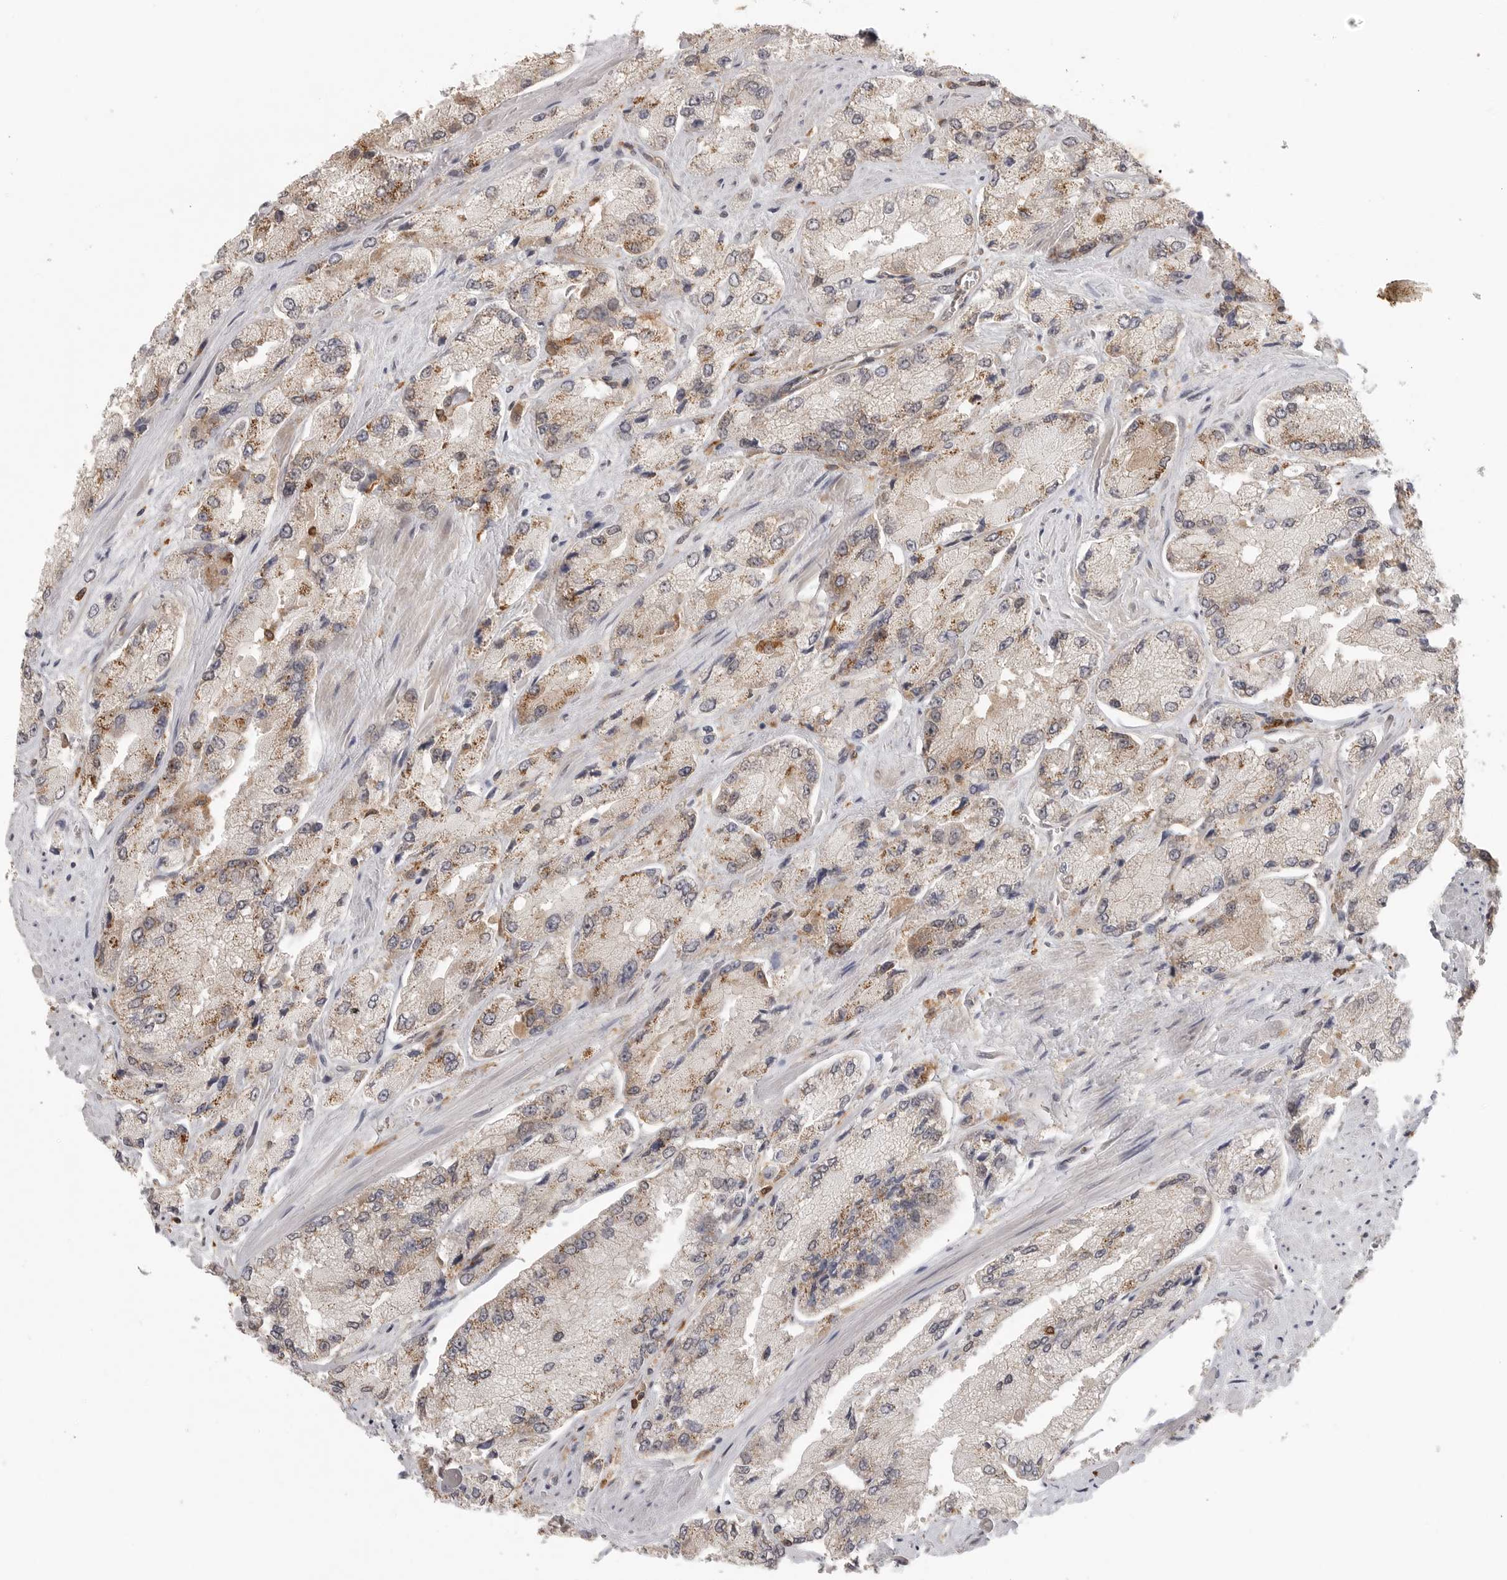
{"staining": {"intensity": "weak", "quantity": "25%-75%", "location": "cytoplasmic/membranous"}, "tissue": "prostate cancer", "cell_type": "Tumor cells", "image_type": "cancer", "snomed": [{"axis": "morphology", "description": "Adenocarcinoma, High grade"}, {"axis": "topography", "description": "Prostate"}], "caption": "A brown stain highlights weak cytoplasmic/membranous expression of a protein in adenocarcinoma (high-grade) (prostate) tumor cells.", "gene": "DBNL", "patient": {"sex": "male", "age": 58}}